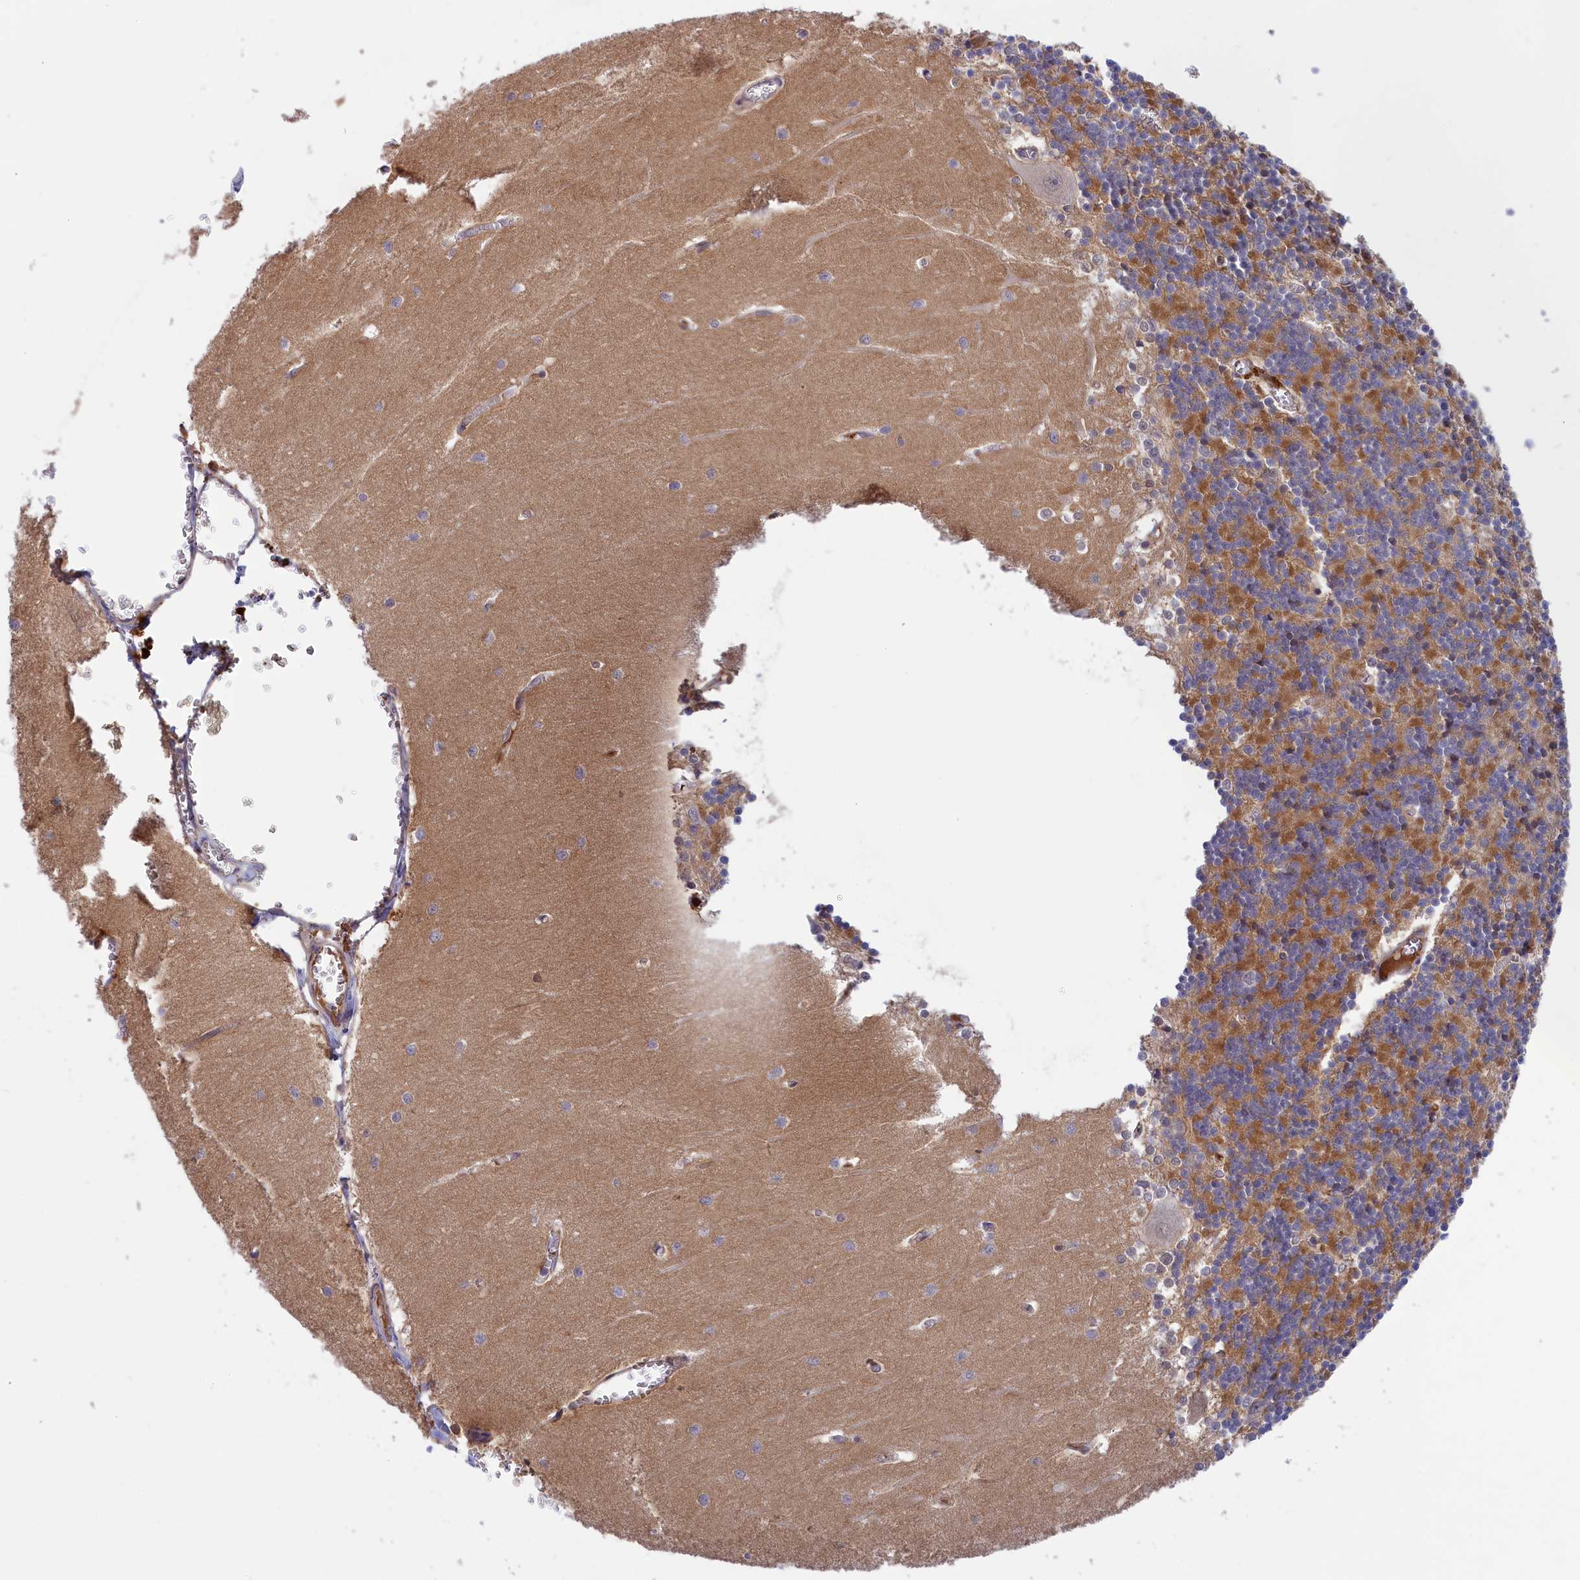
{"staining": {"intensity": "moderate", "quantity": "25%-75%", "location": "cytoplasmic/membranous"}, "tissue": "cerebellum", "cell_type": "Cells in granular layer", "image_type": "normal", "snomed": [{"axis": "morphology", "description": "Normal tissue, NOS"}, {"axis": "topography", "description": "Cerebellum"}], "caption": "Cerebellum stained for a protein (brown) reveals moderate cytoplasmic/membranous positive staining in approximately 25%-75% of cells in granular layer.", "gene": "STYX", "patient": {"sex": "male", "age": 37}}